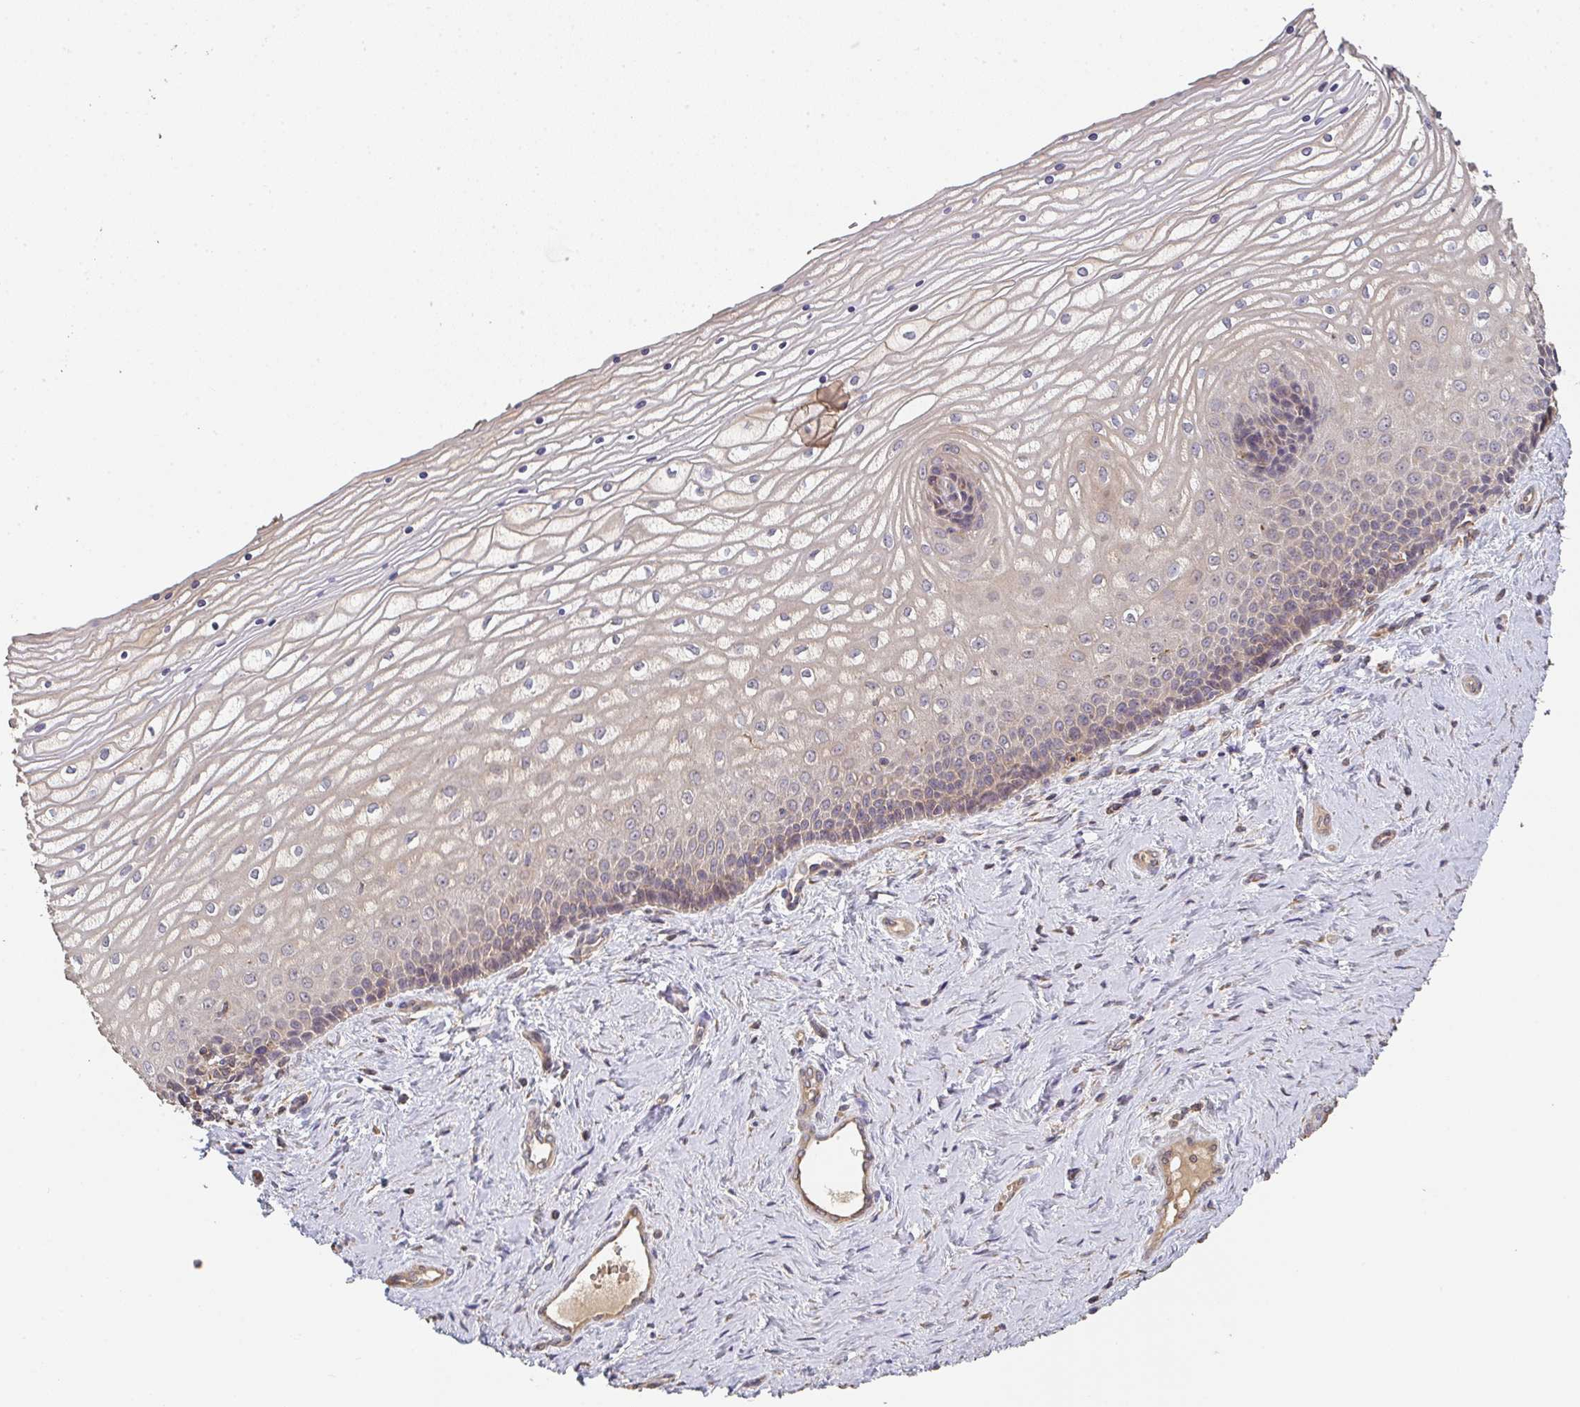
{"staining": {"intensity": "moderate", "quantity": "25%-75%", "location": "cytoplasmic/membranous"}, "tissue": "vagina", "cell_type": "Squamous epithelial cells", "image_type": "normal", "snomed": [{"axis": "morphology", "description": "Normal tissue, NOS"}, {"axis": "topography", "description": "Vagina"}], "caption": "Immunohistochemistry histopathology image of benign vagina: vagina stained using immunohistochemistry displays medium levels of moderate protein expression localized specifically in the cytoplasmic/membranous of squamous epithelial cells, appearing as a cytoplasmic/membranous brown color.", "gene": "POLG", "patient": {"sex": "female", "age": 45}}